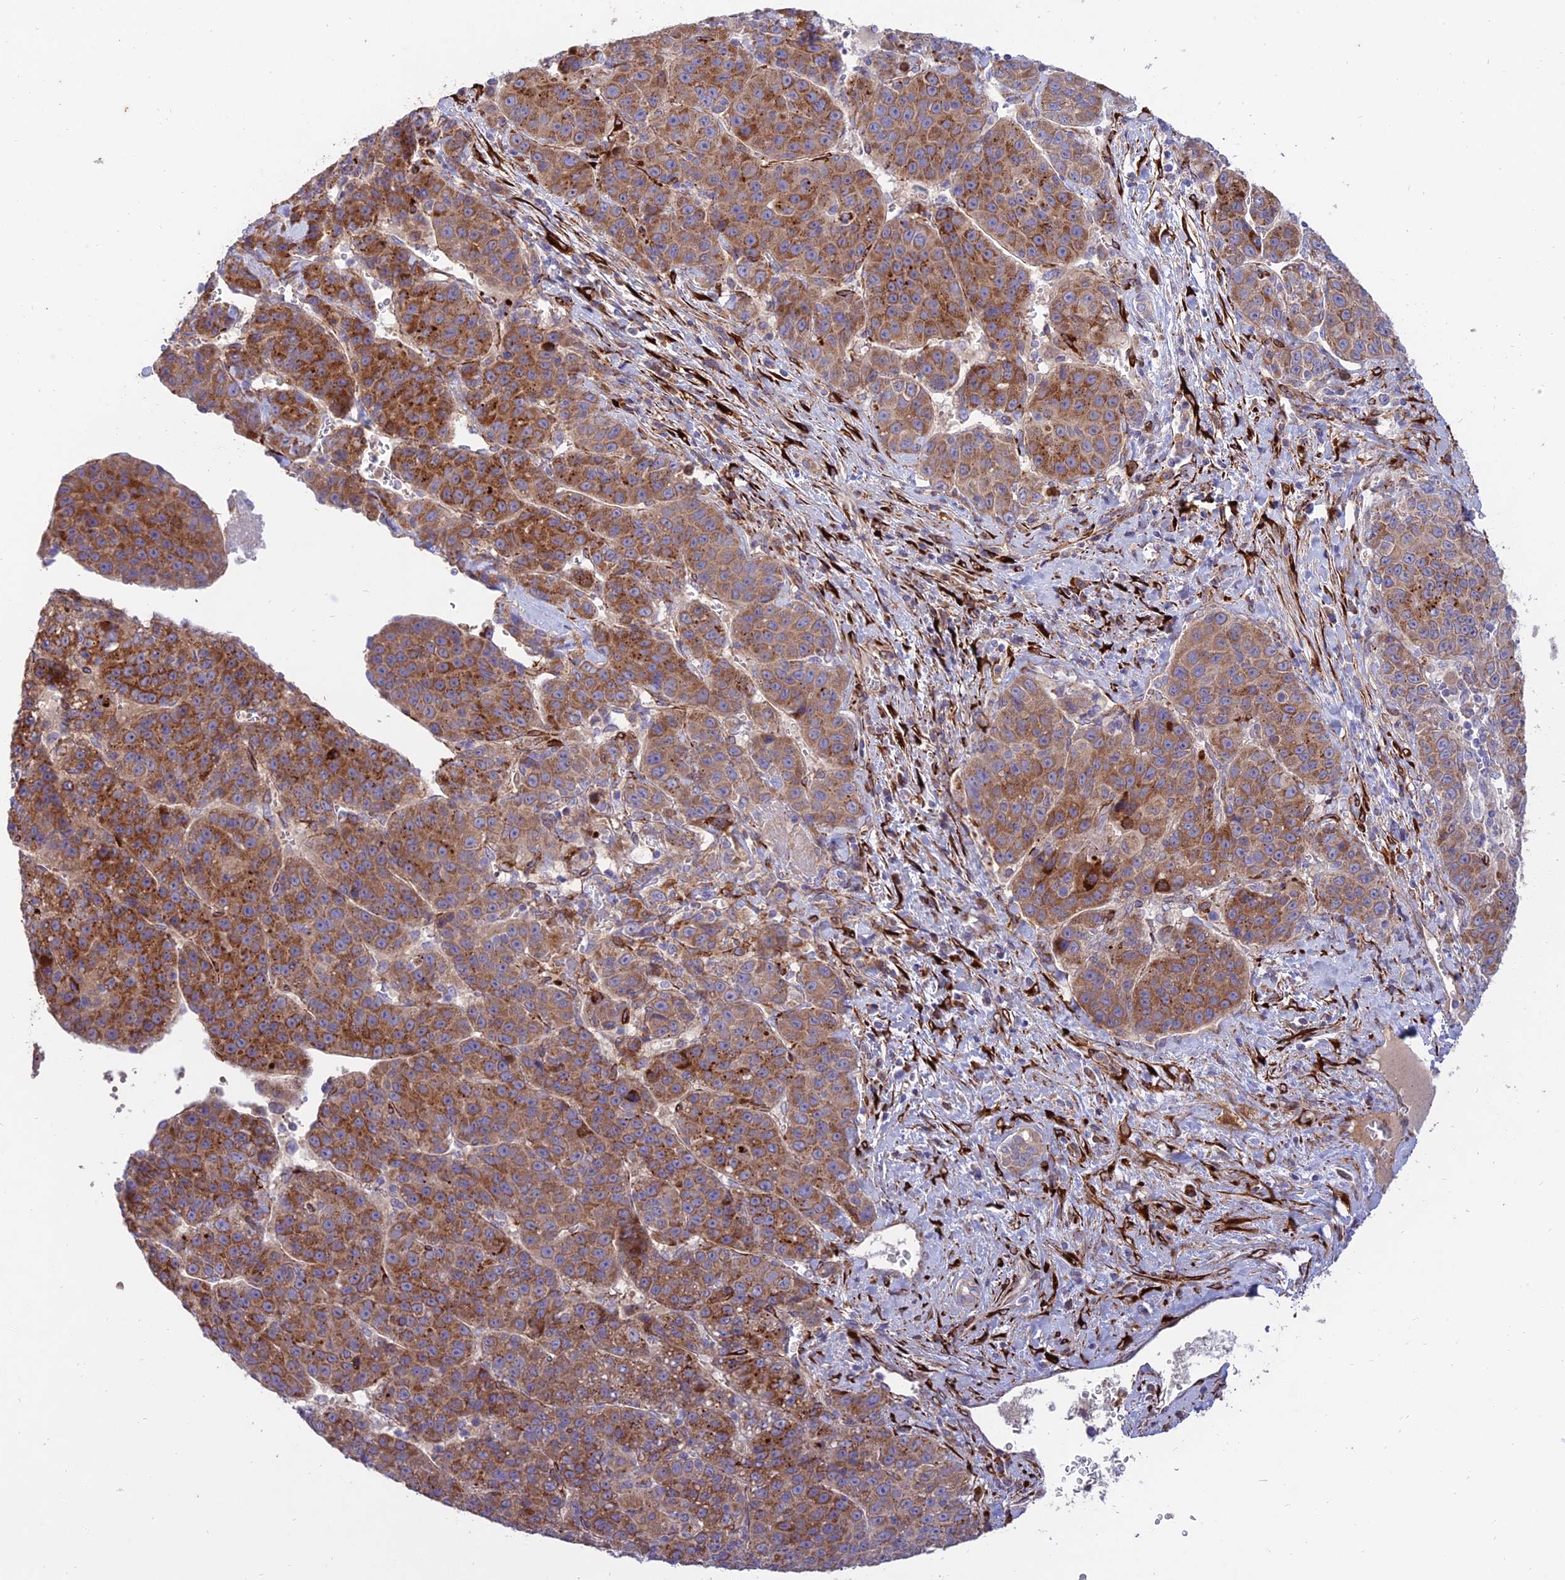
{"staining": {"intensity": "moderate", "quantity": ">75%", "location": "cytoplasmic/membranous"}, "tissue": "liver cancer", "cell_type": "Tumor cells", "image_type": "cancer", "snomed": [{"axis": "morphology", "description": "Carcinoma, Hepatocellular, NOS"}, {"axis": "topography", "description": "Liver"}], "caption": "There is medium levels of moderate cytoplasmic/membranous staining in tumor cells of hepatocellular carcinoma (liver), as demonstrated by immunohistochemical staining (brown color).", "gene": "RCN3", "patient": {"sex": "female", "age": 53}}